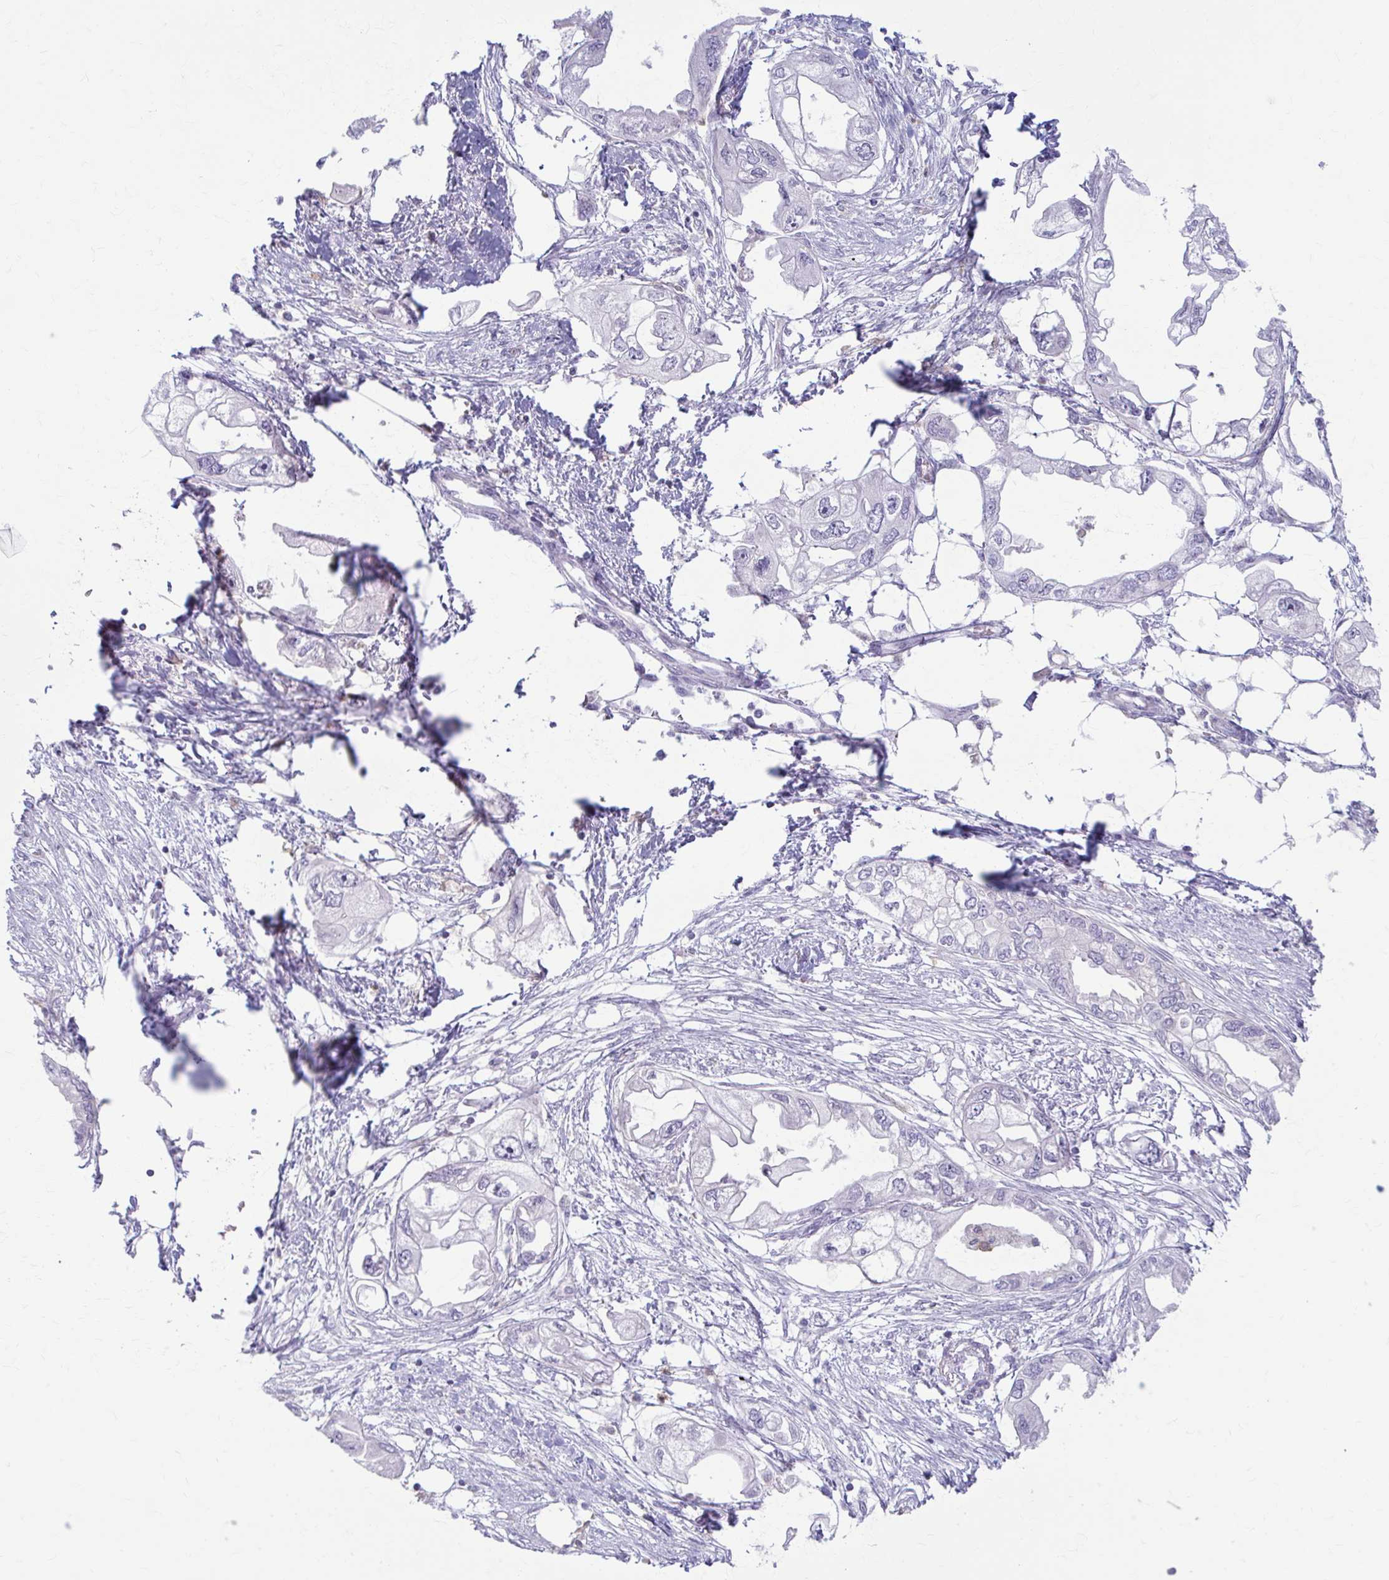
{"staining": {"intensity": "negative", "quantity": "none", "location": "none"}, "tissue": "endometrial cancer", "cell_type": "Tumor cells", "image_type": "cancer", "snomed": [{"axis": "morphology", "description": "Adenocarcinoma, NOS"}, {"axis": "morphology", "description": "Adenocarcinoma, metastatic, NOS"}, {"axis": "topography", "description": "Adipose tissue"}, {"axis": "topography", "description": "Endometrium"}], "caption": "Immunohistochemistry (IHC) photomicrograph of human endometrial cancer stained for a protein (brown), which demonstrates no expression in tumor cells.", "gene": "LDLRAP1", "patient": {"sex": "female", "age": 67}}